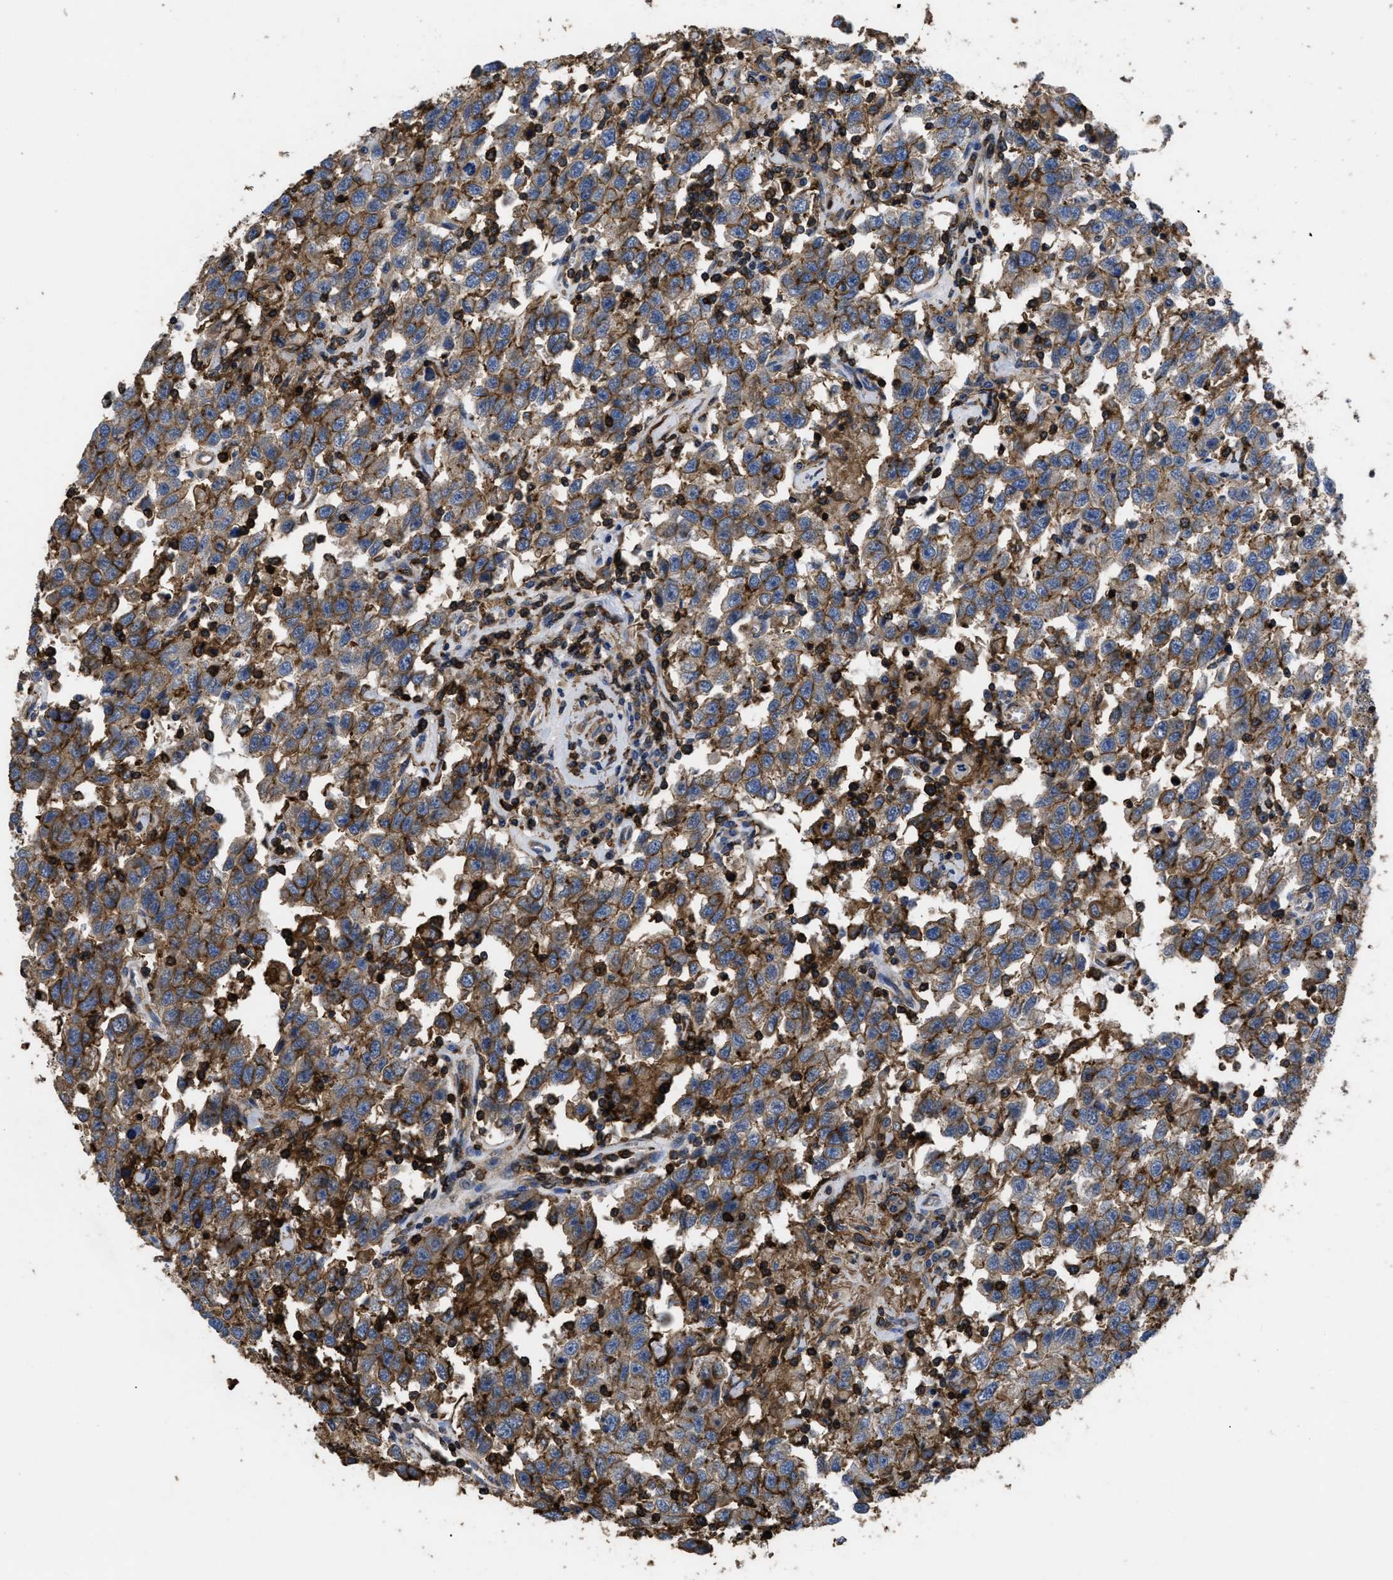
{"staining": {"intensity": "moderate", "quantity": ">75%", "location": "cytoplasmic/membranous"}, "tissue": "testis cancer", "cell_type": "Tumor cells", "image_type": "cancer", "snomed": [{"axis": "morphology", "description": "Seminoma, NOS"}, {"axis": "topography", "description": "Testis"}], "caption": "Protein analysis of seminoma (testis) tissue displays moderate cytoplasmic/membranous expression in approximately >75% of tumor cells.", "gene": "SCUBE2", "patient": {"sex": "male", "age": 41}}